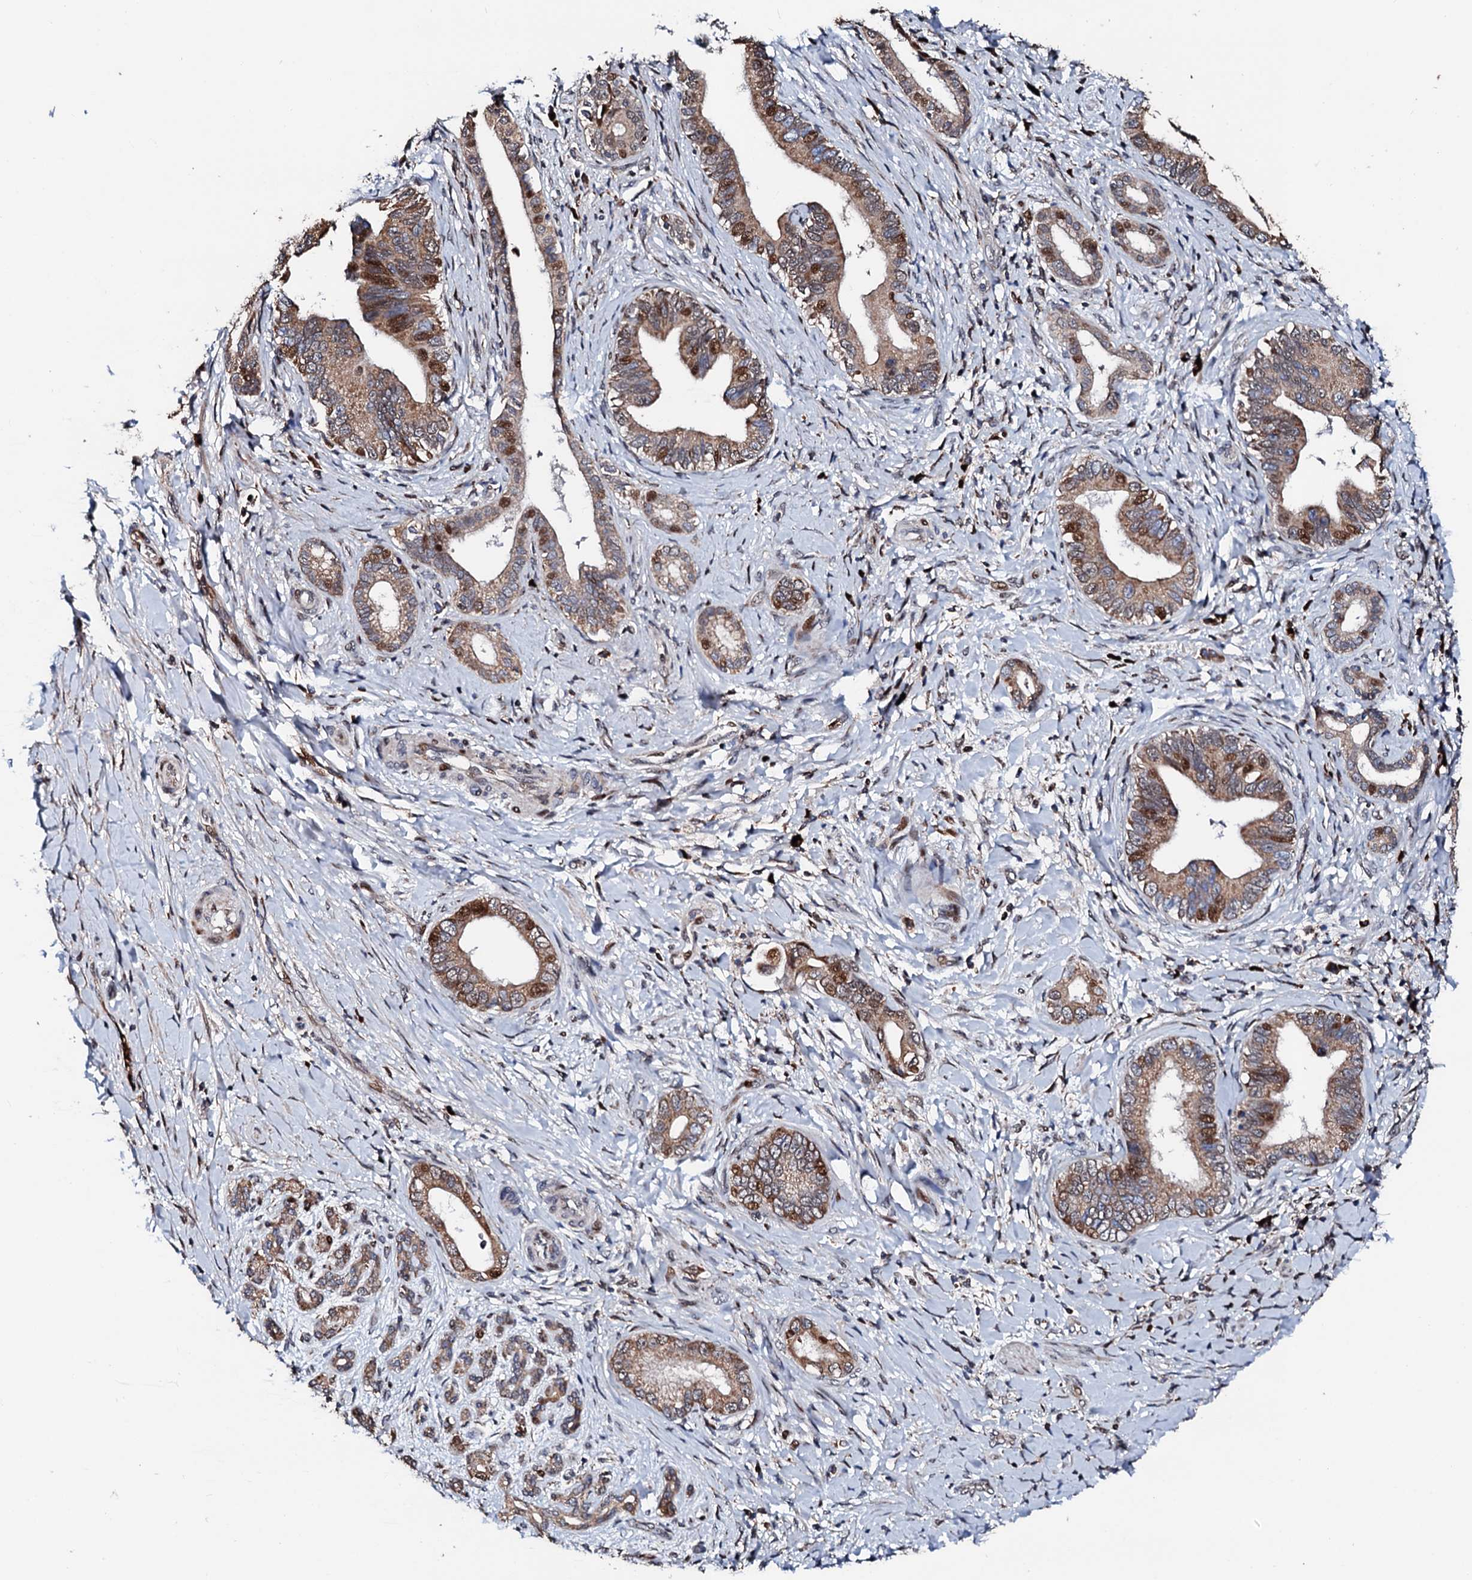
{"staining": {"intensity": "moderate", "quantity": ">75%", "location": "cytoplasmic/membranous,nuclear"}, "tissue": "pancreatic cancer", "cell_type": "Tumor cells", "image_type": "cancer", "snomed": [{"axis": "morphology", "description": "Adenocarcinoma, NOS"}, {"axis": "topography", "description": "Pancreas"}], "caption": "Adenocarcinoma (pancreatic) stained with IHC shows moderate cytoplasmic/membranous and nuclear staining in approximately >75% of tumor cells. (DAB (3,3'-diaminobenzidine) = brown stain, brightfield microscopy at high magnification).", "gene": "KIF18A", "patient": {"sex": "female", "age": 55}}